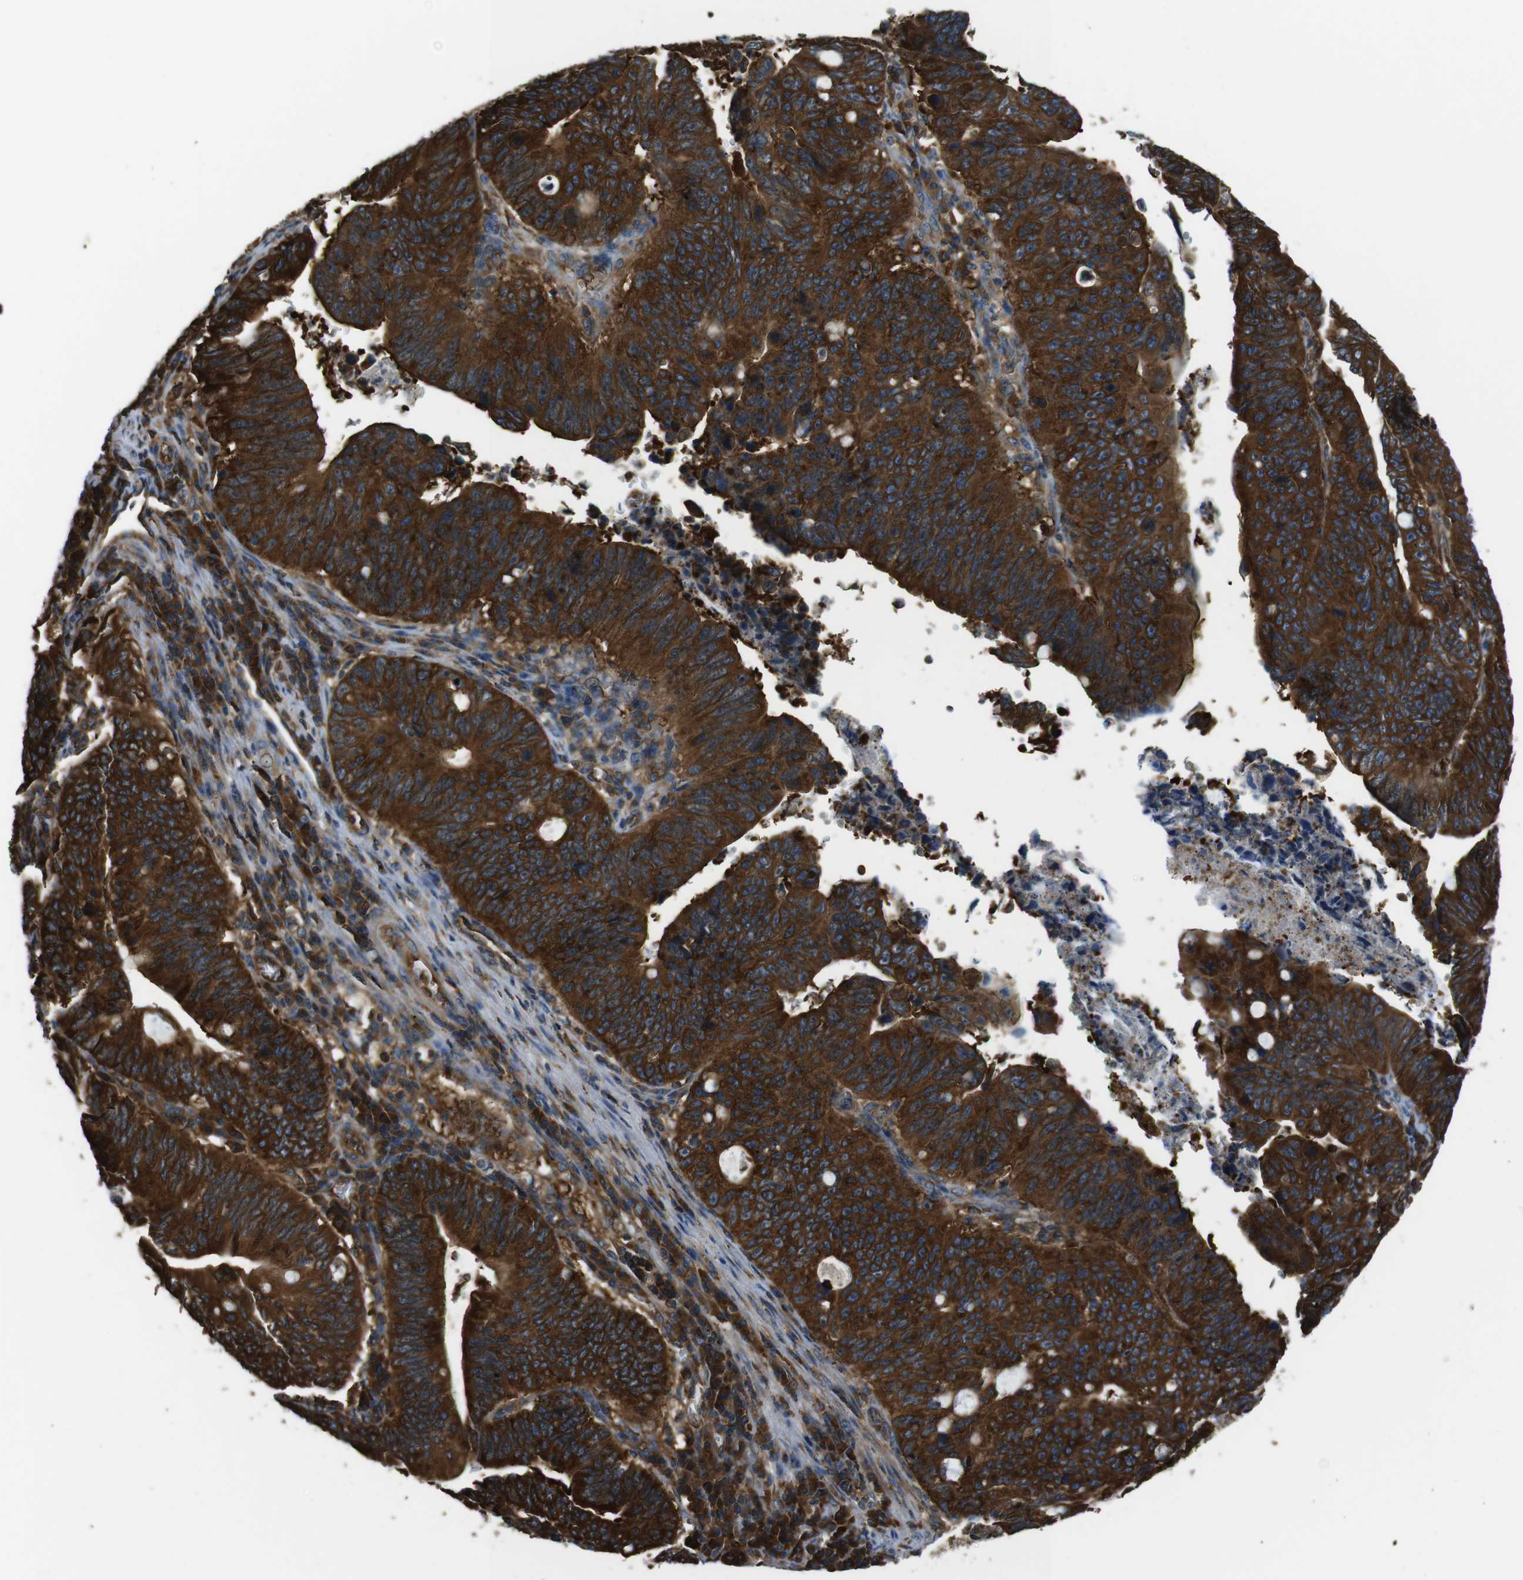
{"staining": {"intensity": "strong", "quantity": ">75%", "location": "cytoplasmic/membranous"}, "tissue": "stomach cancer", "cell_type": "Tumor cells", "image_type": "cancer", "snomed": [{"axis": "morphology", "description": "Adenocarcinoma, NOS"}, {"axis": "topography", "description": "Stomach"}], "caption": "Brown immunohistochemical staining in human stomach adenocarcinoma displays strong cytoplasmic/membranous expression in about >75% of tumor cells. (IHC, brightfield microscopy, high magnification).", "gene": "TSC1", "patient": {"sex": "male", "age": 59}}